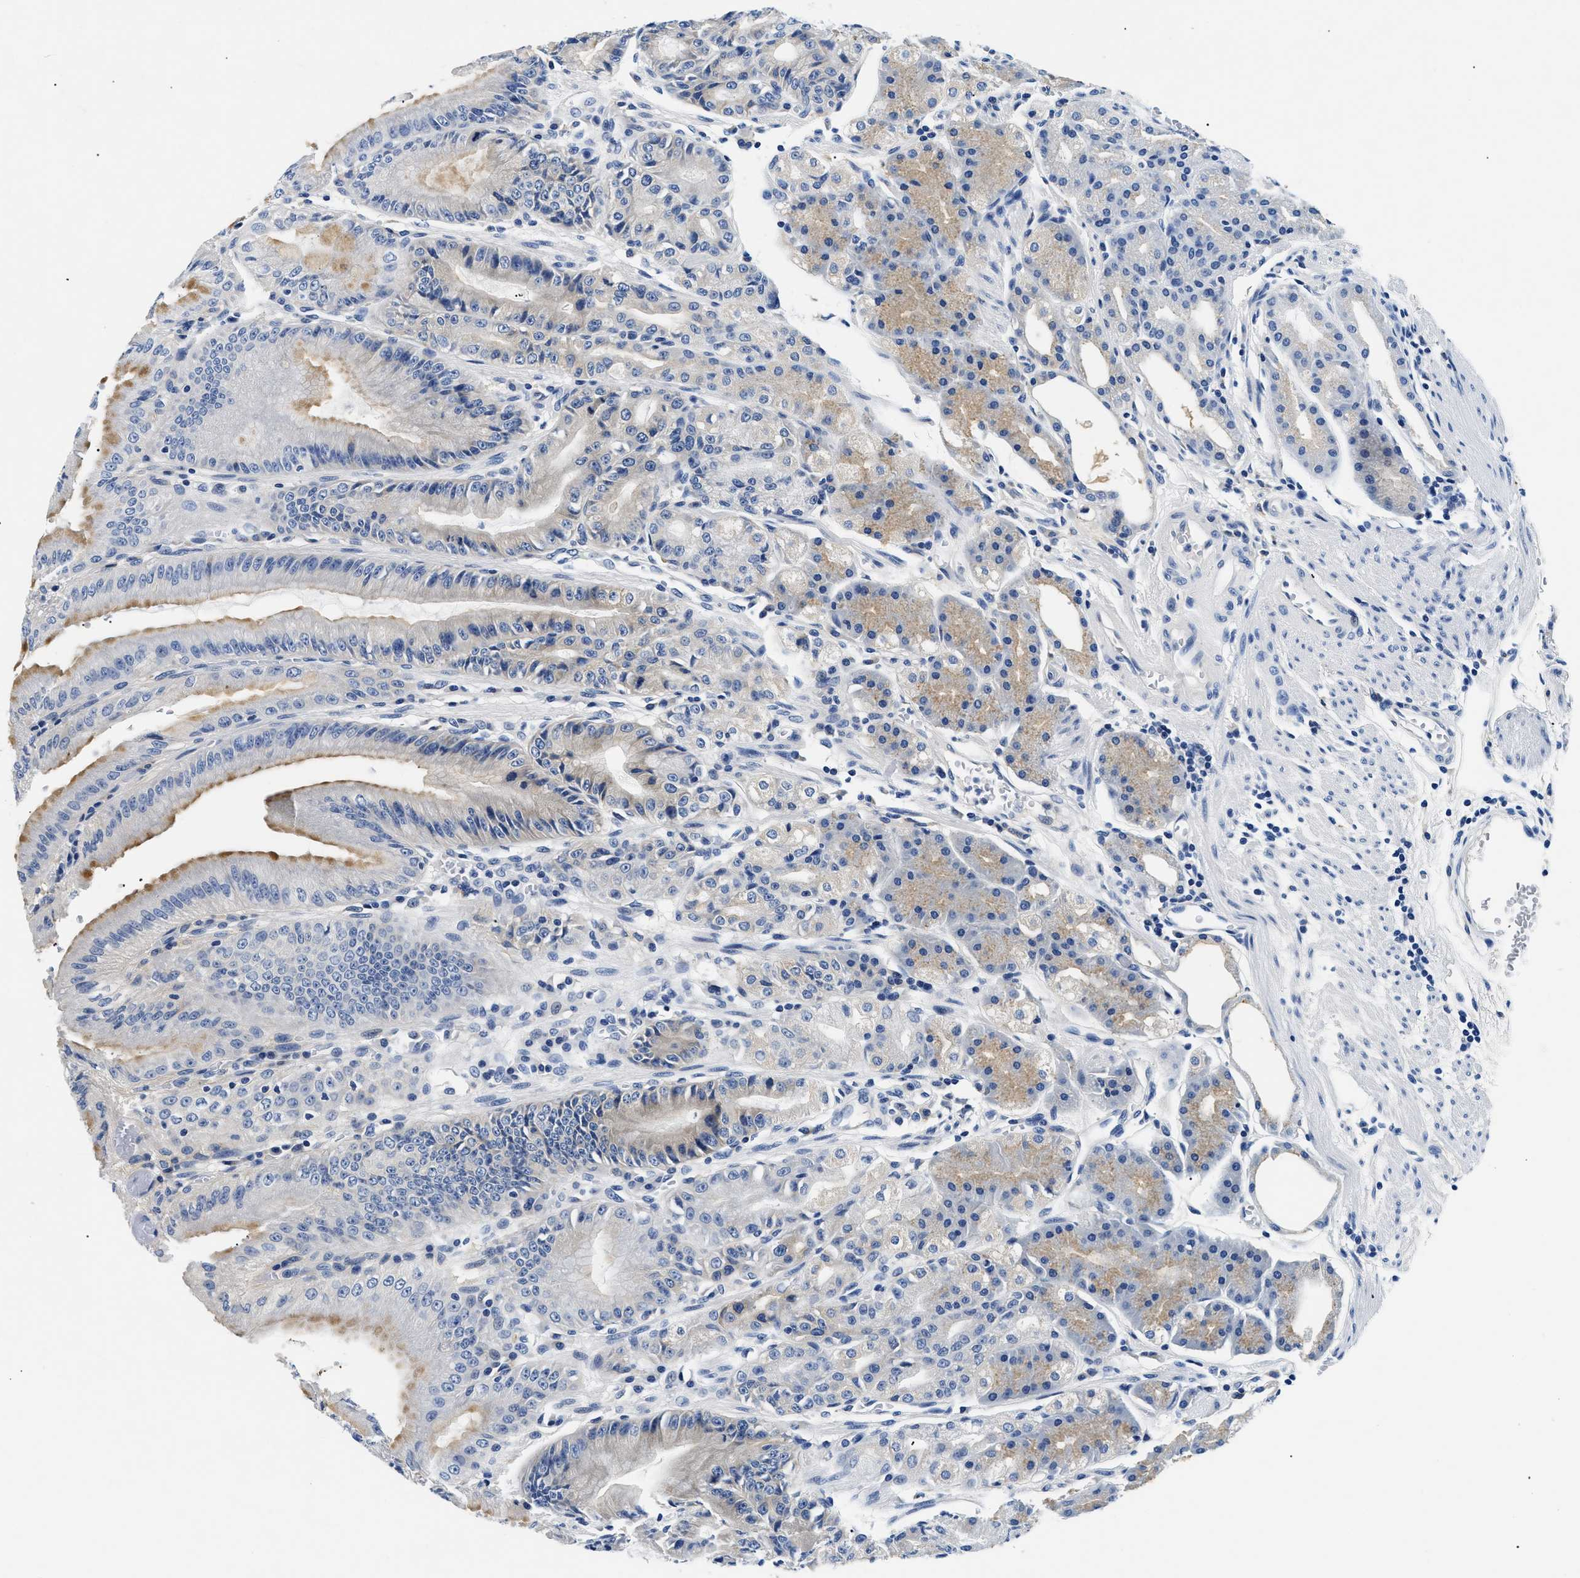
{"staining": {"intensity": "moderate", "quantity": "<25%", "location": "cytoplasmic/membranous"}, "tissue": "stomach", "cell_type": "Glandular cells", "image_type": "normal", "snomed": [{"axis": "morphology", "description": "Normal tissue, NOS"}, {"axis": "topography", "description": "Stomach, lower"}], "caption": "Glandular cells display moderate cytoplasmic/membranous staining in about <25% of cells in unremarkable stomach.", "gene": "MEA1", "patient": {"sex": "male", "age": 71}}